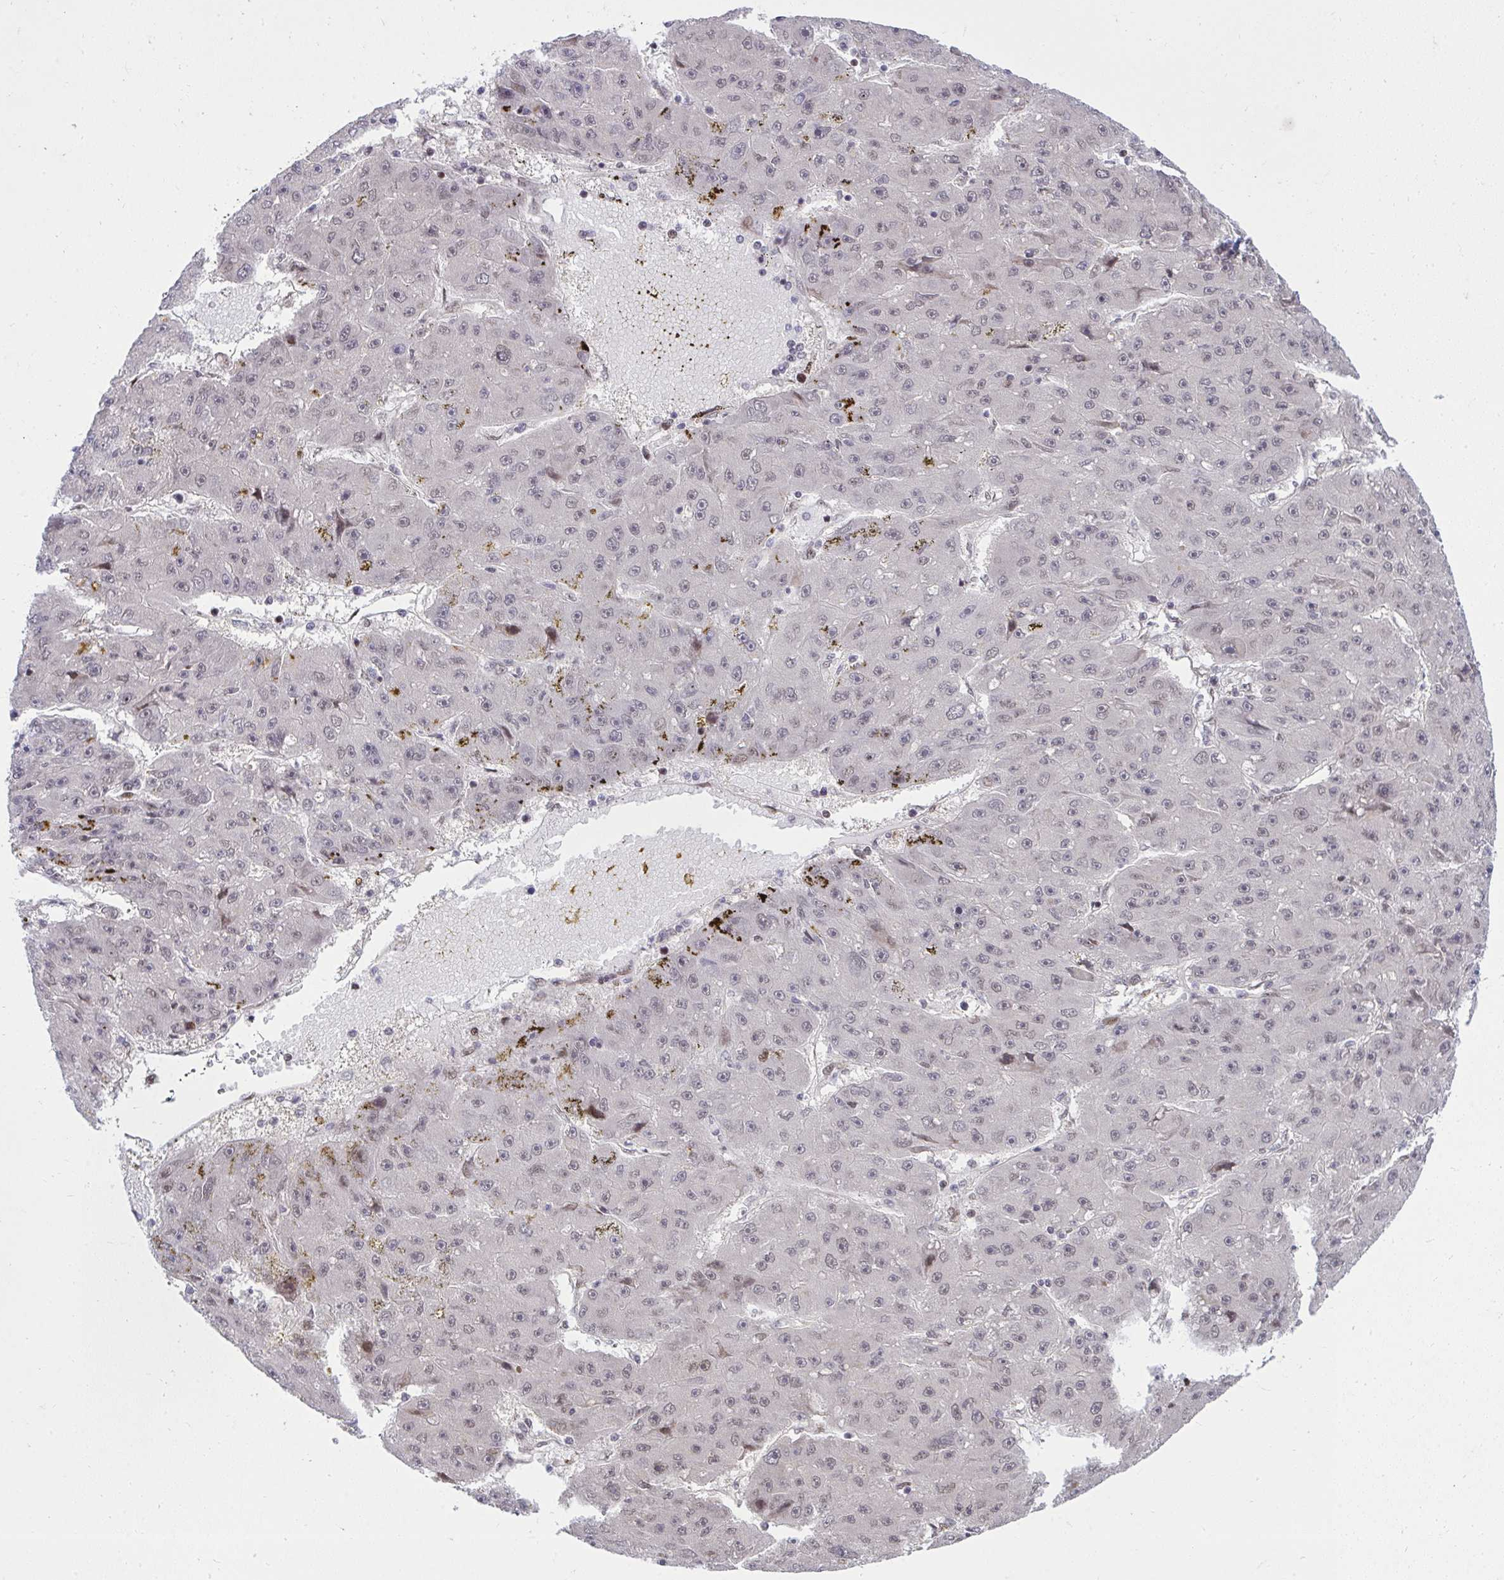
{"staining": {"intensity": "weak", "quantity": "<25%", "location": "nuclear"}, "tissue": "liver cancer", "cell_type": "Tumor cells", "image_type": "cancer", "snomed": [{"axis": "morphology", "description": "Carcinoma, Hepatocellular, NOS"}, {"axis": "topography", "description": "Liver"}], "caption": "The micrograph reveals no staining of tumor cells in liver hepatocellular carcinoma.", "gene": "PIGY", "patient": {"sex": "male", "age": 67}}